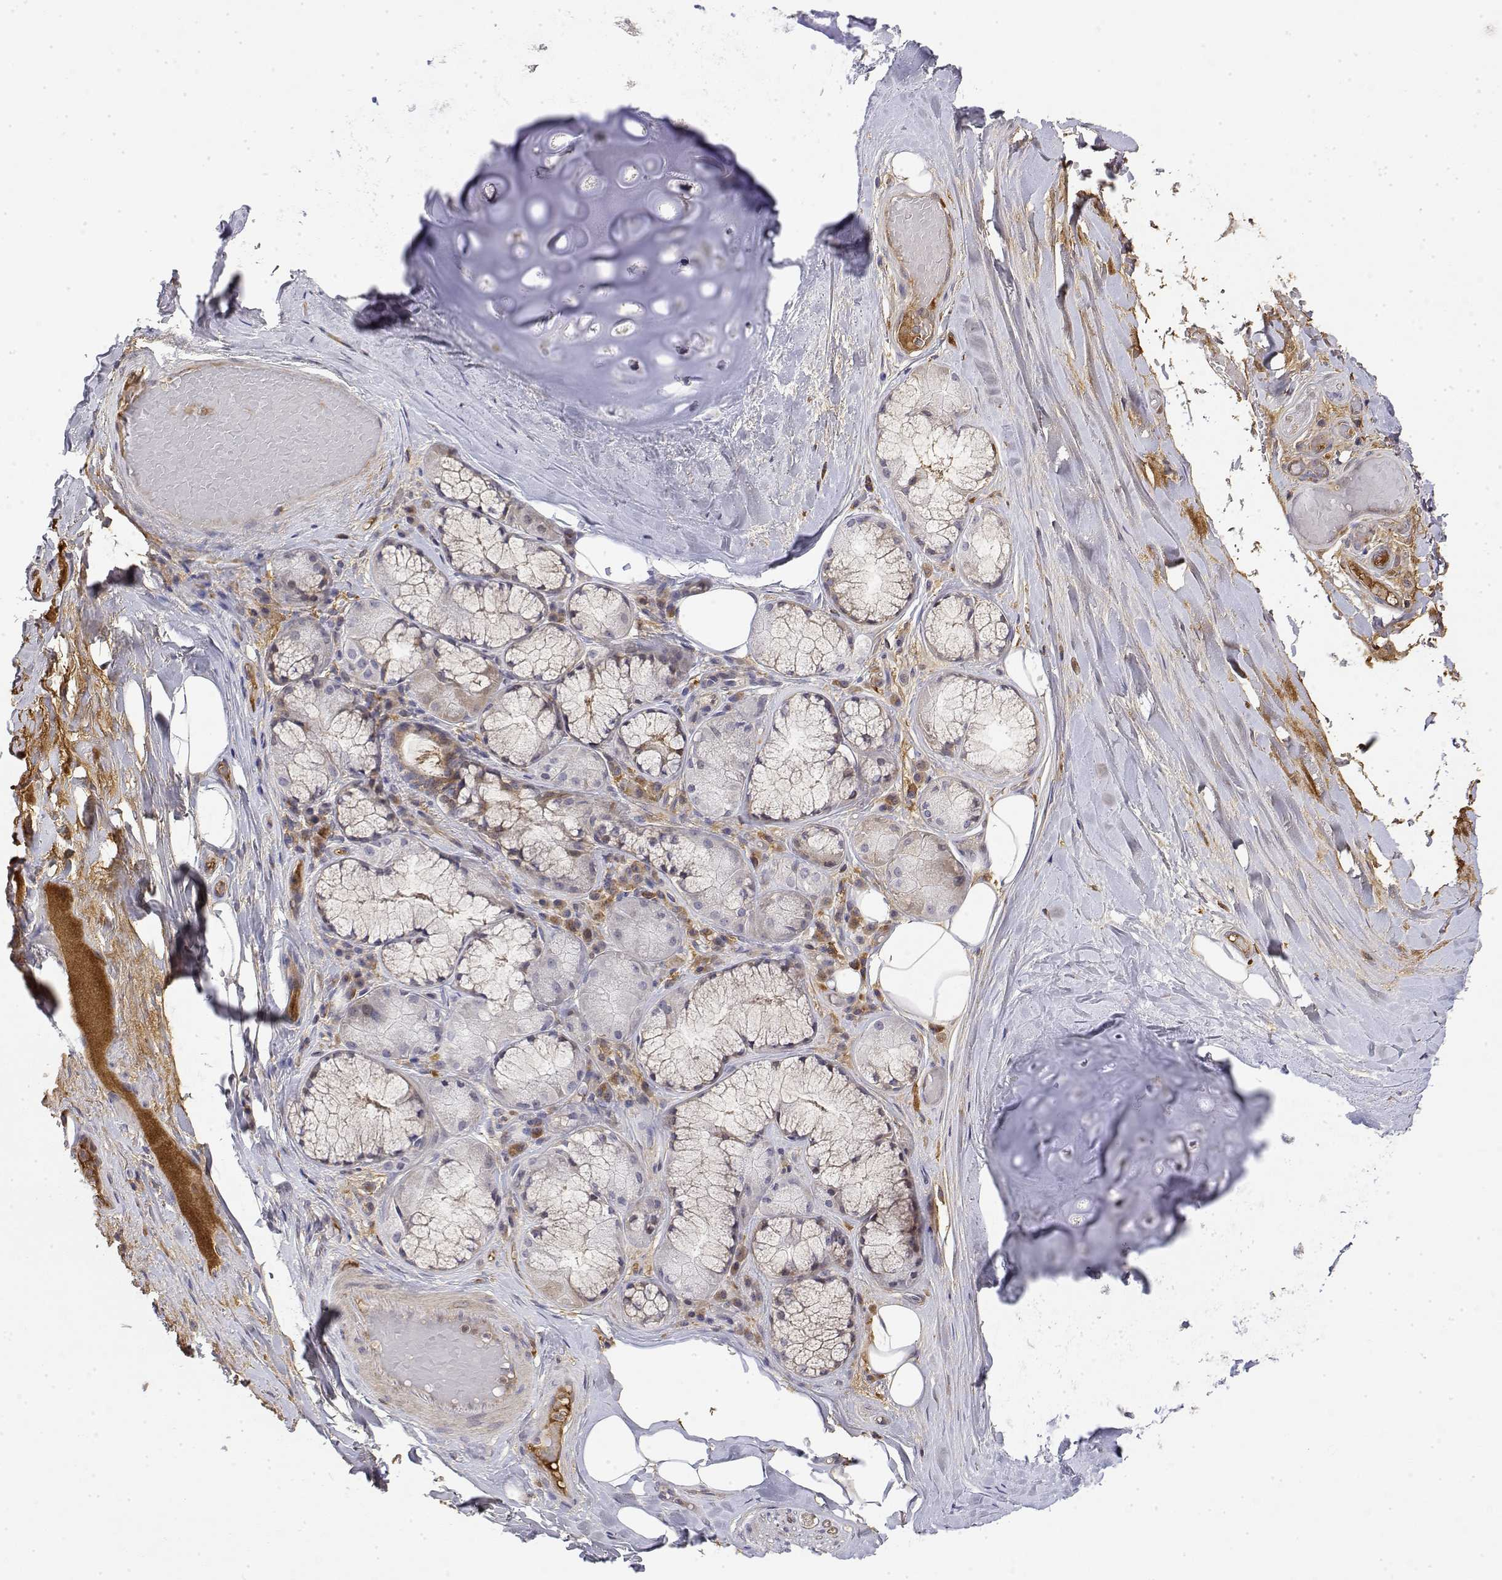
{"staining": {"intensity": "negative", "quantity": "none", "location": "none"}, "tissue": "adipose tissue", "cell_type": "Adipocytes", "image_type": "normal", "snomed": [{"axis": "morphology", "description": "Normal tissue, NOS"}, {"axis": "topography", "description": "Cartilage tissue"}, {"axis": "topography", "description": "Bronchus"}], "caption": "Immunohistochemistry of normal adipose tissue shows no staining in adipocytes.", "gene": "IGFBP4", "patient": {"sex": "male", "age": 64}}